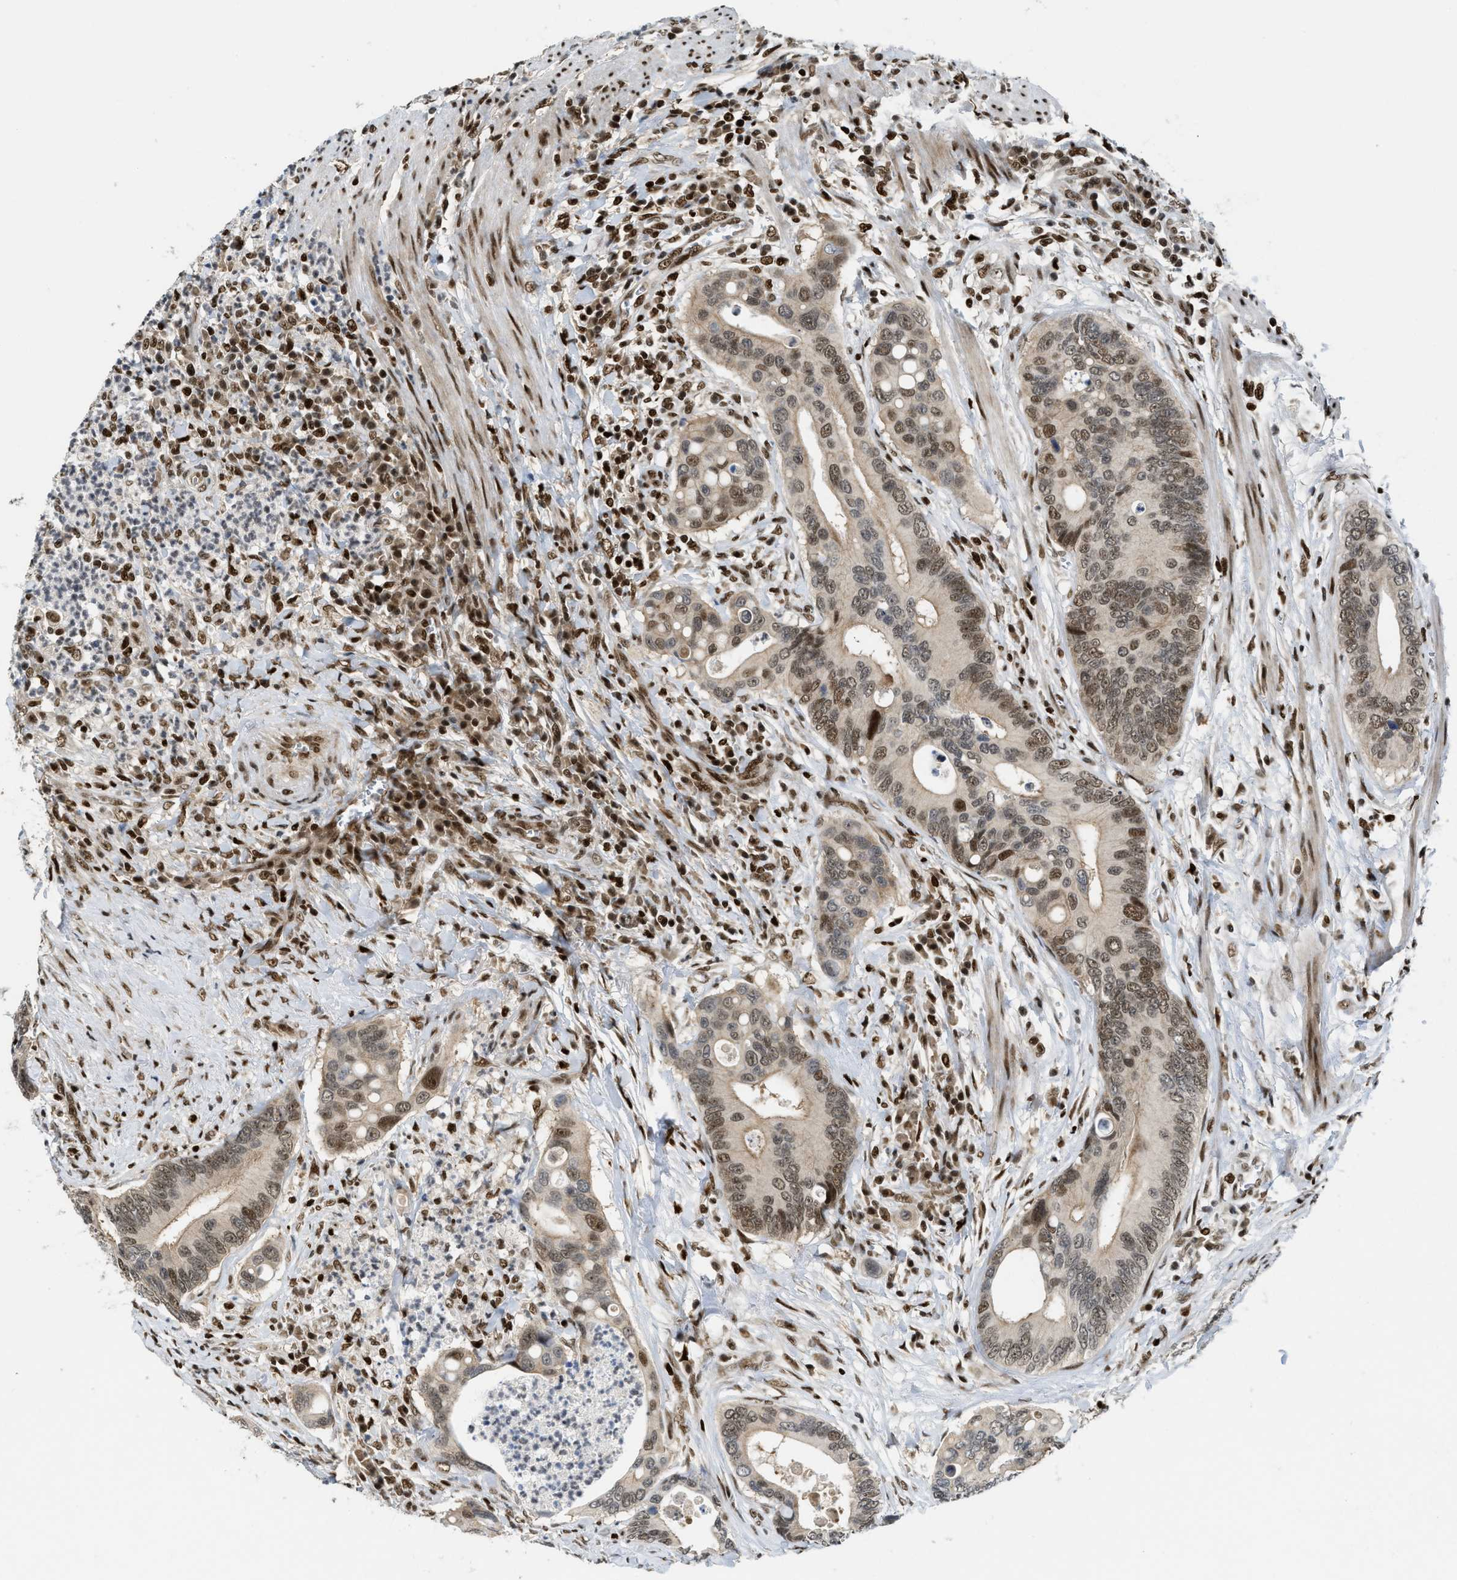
{"staining": {"intensity": "moderate", "quantity": ">75%", "location": "nuclear"}, "tissue": "colorectal cancer", "cell_type": "Tumor cells", "image_type": "cancer", "snomed": [{"axis": "morphology", "description": "Inflammation, NOS"}, {"axis": "morphology", "description": "Adenocarcinoma, NOS"}, {"axis": "topography", "description": "Colon"}], "caption": "Protein positivity by immunohistochemistry (IHC) displays moderate nuclear expression in approximately >75% of tumor cells in colorectal adenocarcinoma. Using DAB (brown) and hematoxylin (blue) stains, captured at high magnification using brightfield microscopy.", "gene": "RFX5", "patient": {"sex": "male", "age": 72}}